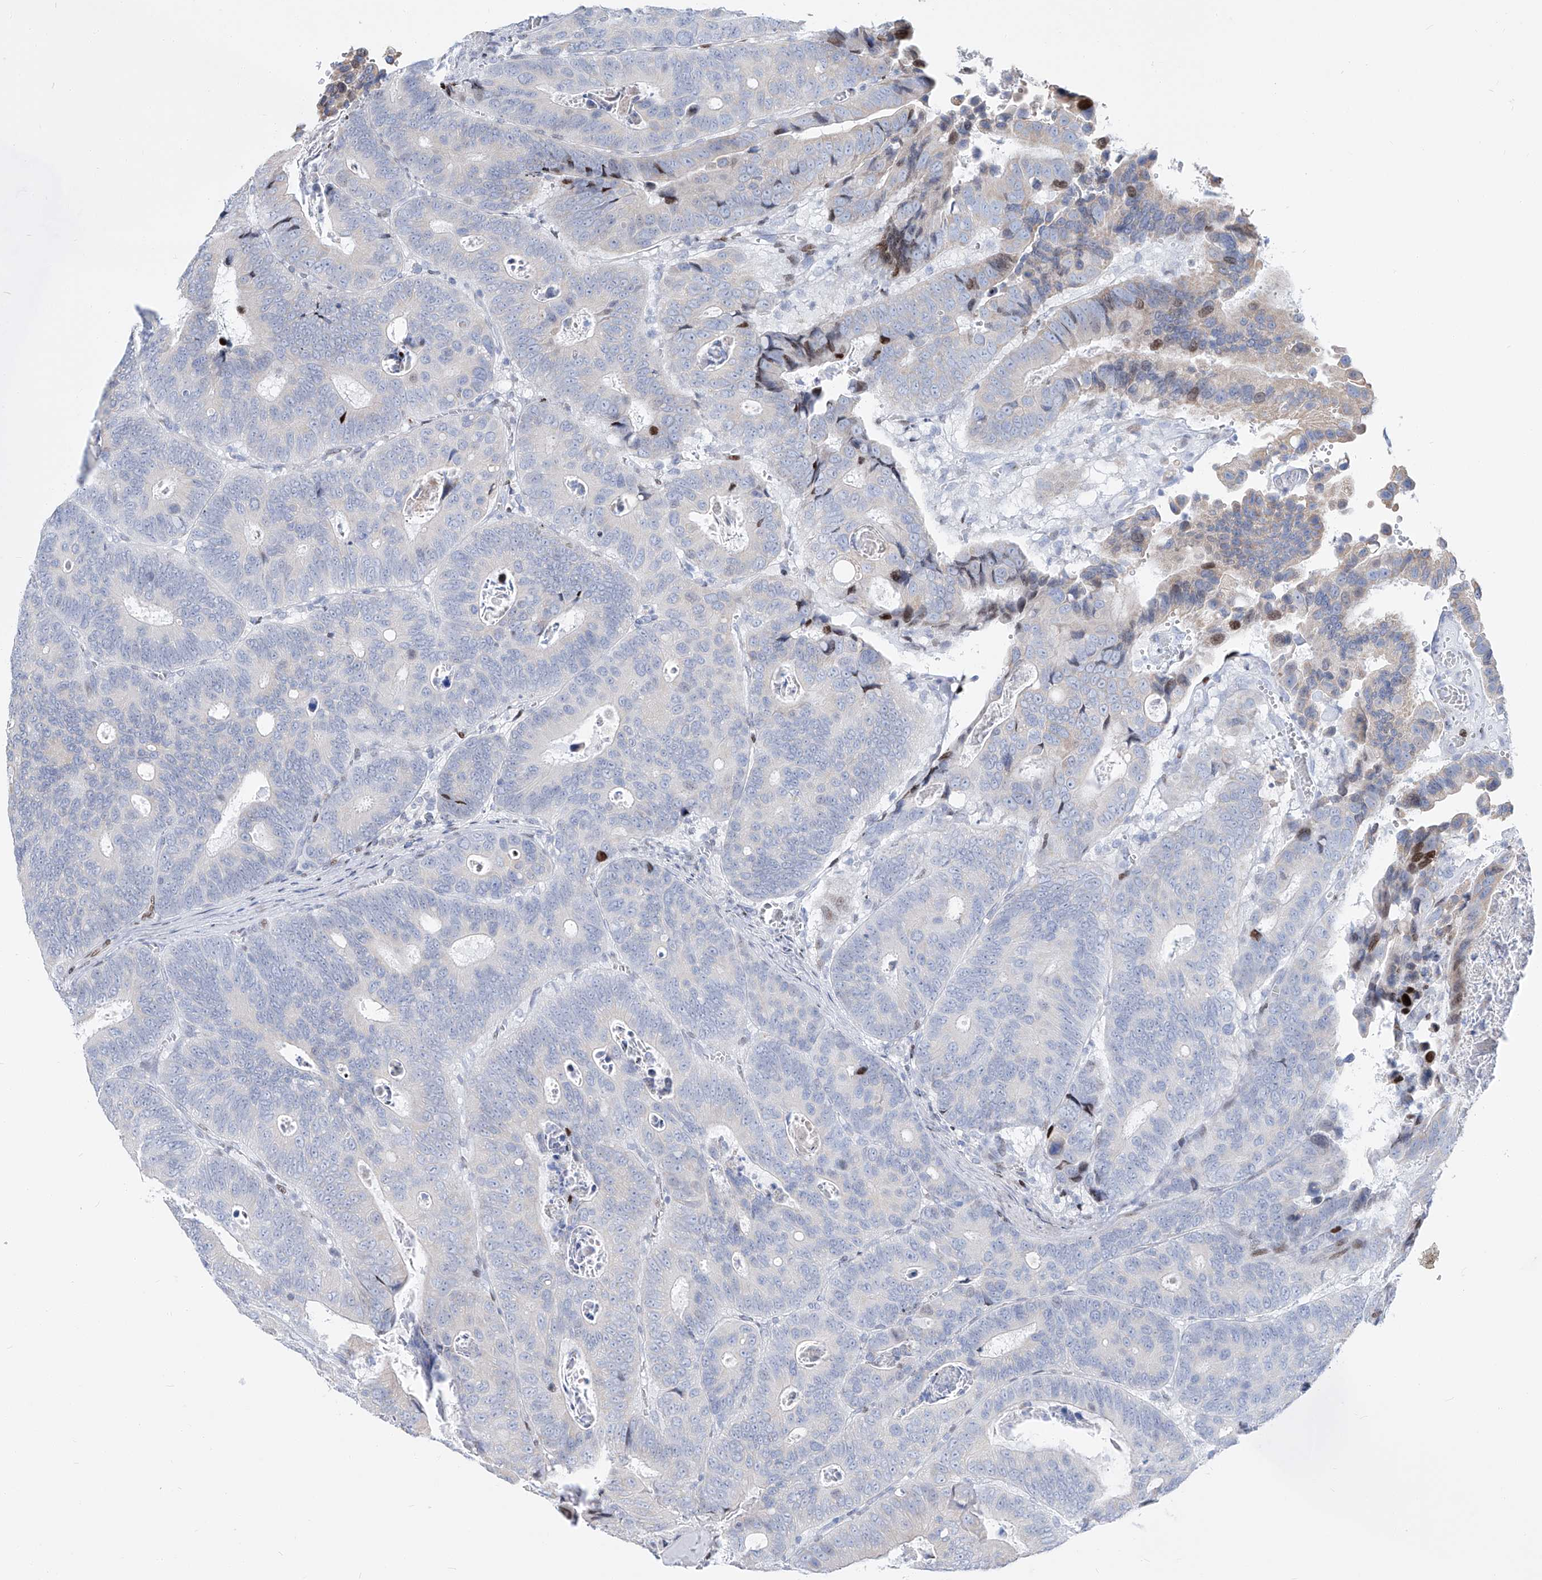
{"staining": {"intensity": "negative", "quantity": "none", "location": "none"}, "tissue": "colorectal cancer", "cell_type": "Tumor cells", "image_type": "cancer", "snomed": [{"axis": "morphology", "description": "Inflammation, NOS"}, {"axis": "morphology", "description": "Adenocarcinoma, NOS"}, {"axis": "topography", "description": "Colon"}], "caption": "An immunohistochemistry (IHC) photomicrograph of colorectal cancer is shown. There is no staining in tumor cells of colorectal cancer. (DAB (3,3'-diaminobenzidine) IHC visualized using brightfield microscopy, high magnification).", "gene": "FRS3", "patient": {"sex": "male", "age": 72}}